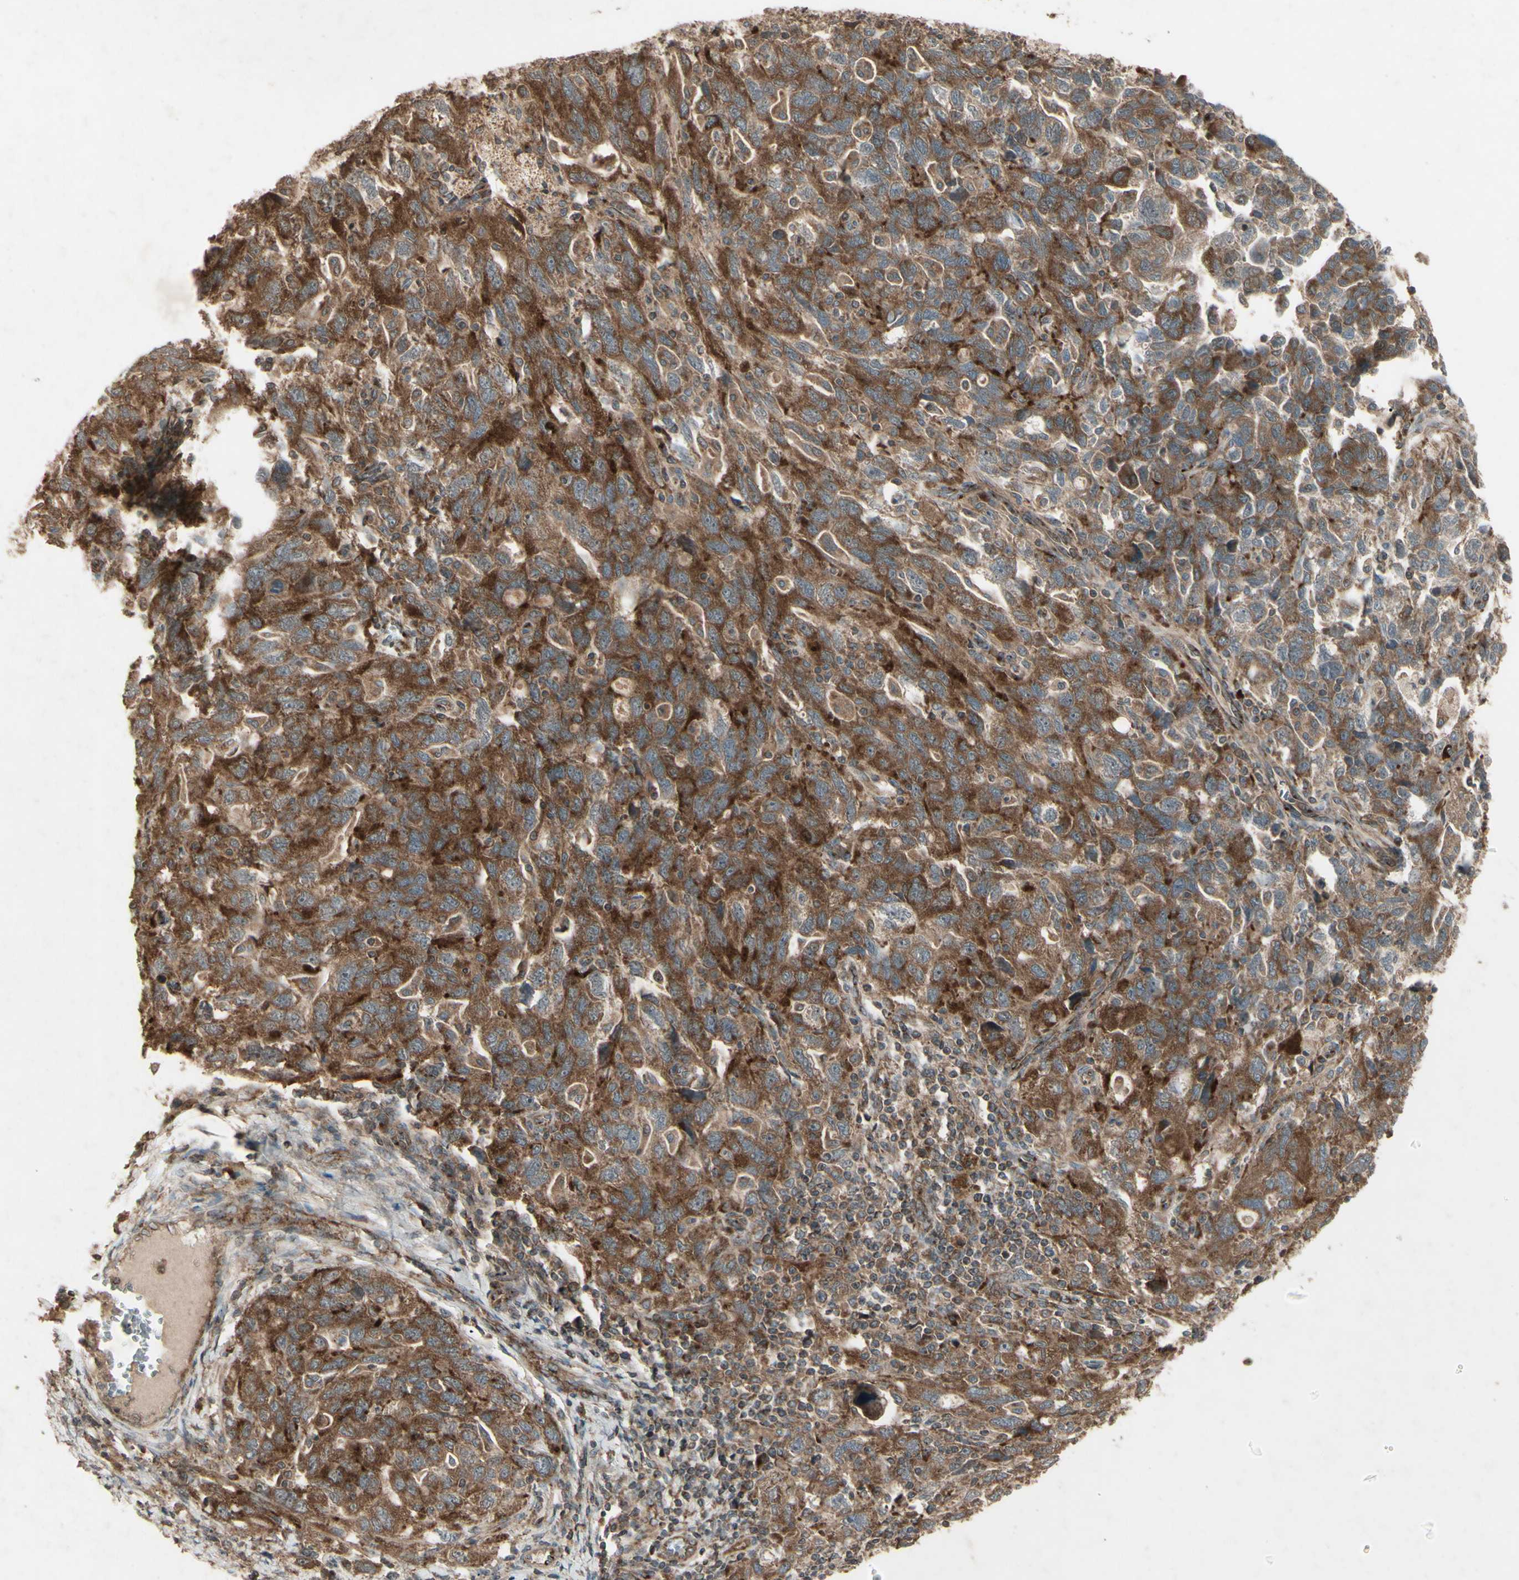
{"staining": {"intensity": "moderate", "quantity": ">75%", "location": "cytoplasmic/membranous"}, "tissue": "ovarian cancer", "cell_type": "Tumor cells", "image_type": "cancer", "snomed": [{"axis": "morphology", "description": "Carcinoma, NOS"}, {"axis": "morphology", "description": "Cystadenocarcinoma, serous, NOS"}, {"axis": "topography", "description": "Ovary"}], "caption": "Immunohistochemical staining of ovarian cancer (carcinoma) demonstrates medium levels of moderate cytoplasmic/membranous protein positivity in about >75% of tumor cells.", "gene": "AP1G1", "patient": {"sex": "female", "age": 69}}